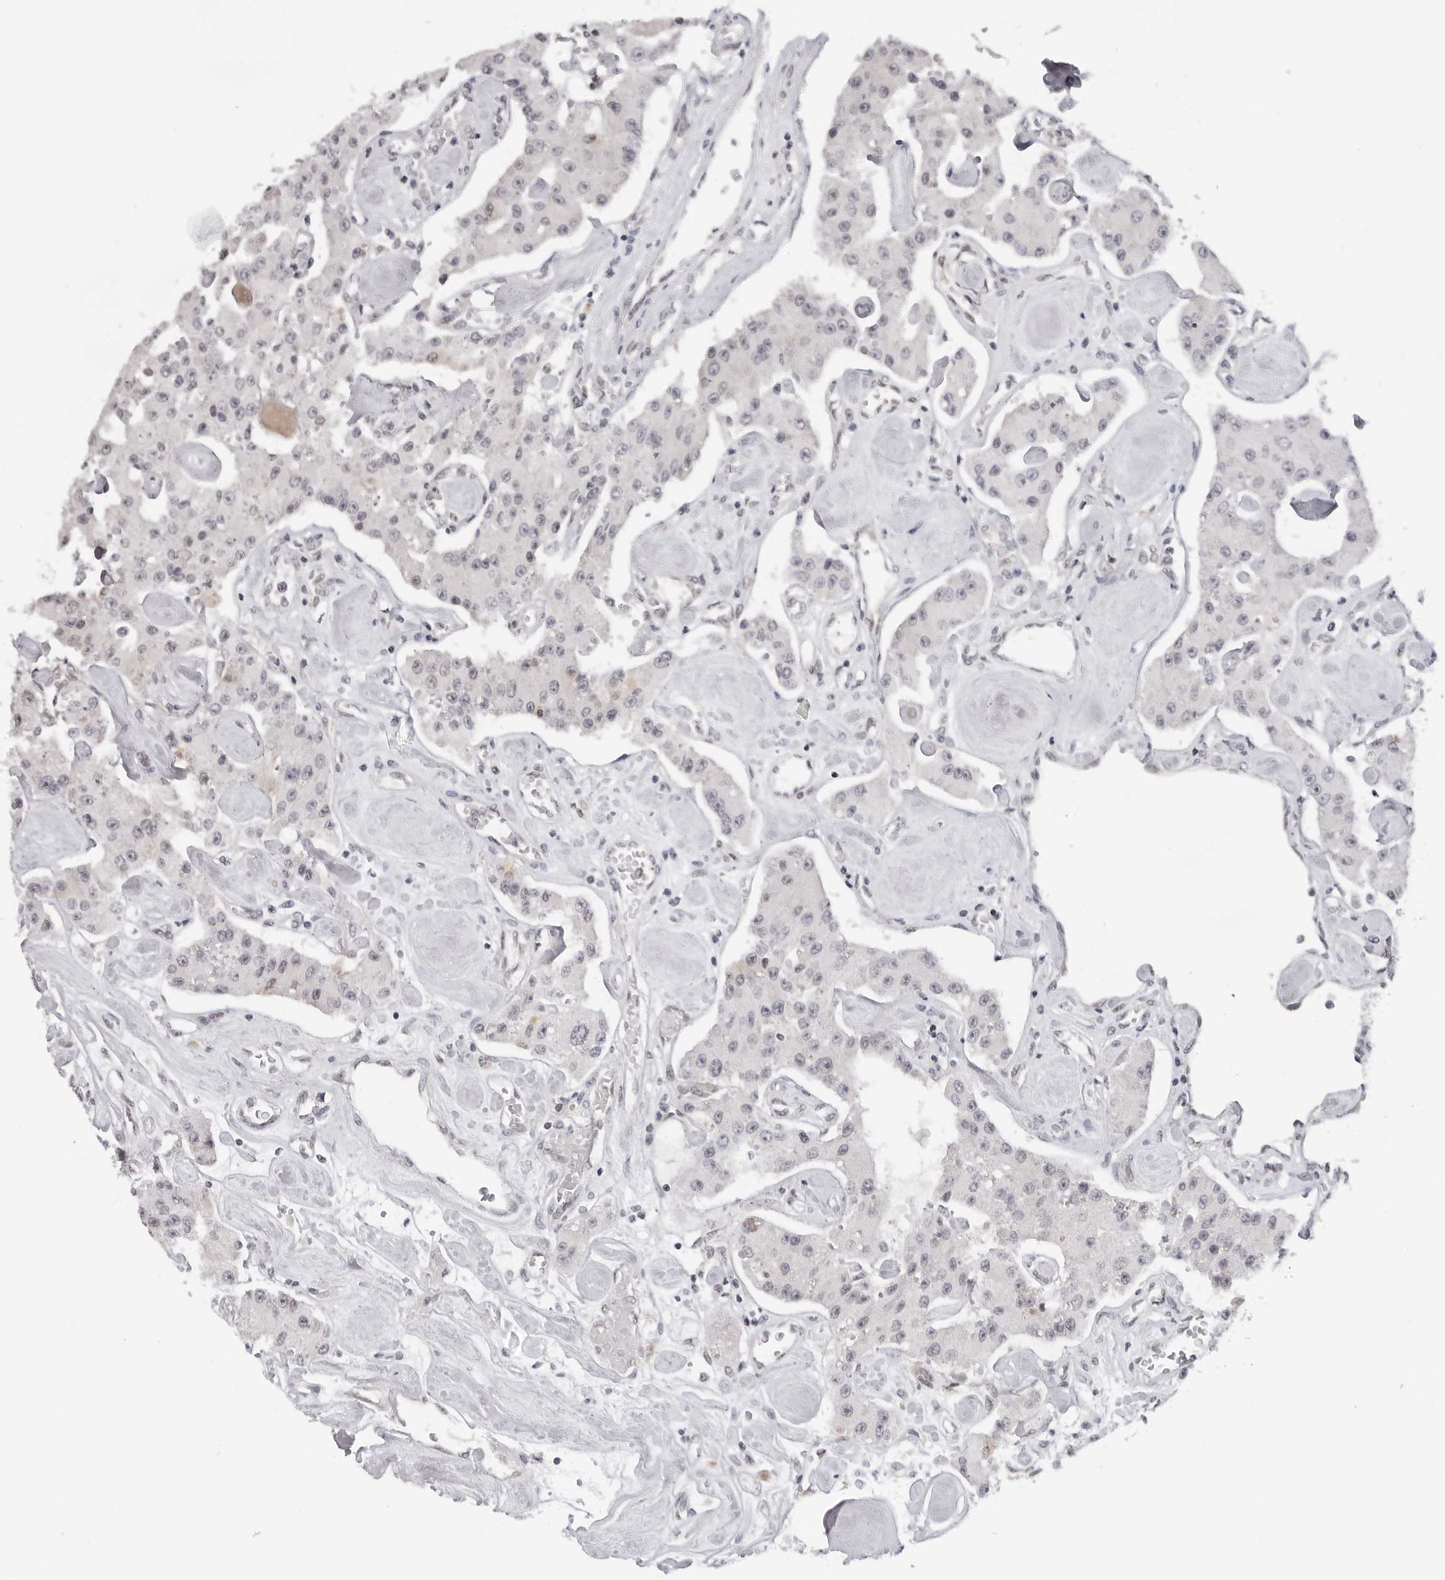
{"staining": {"intensity": "negative", "quantity": "none", "location": "none"}, "tissue": "carcinoid", "cell_type": "Tumor cells", "image_type": "cancer", "snomed": [{"axis": "morphology", "description": "Carcinoid, malignant, NOS"}, {"axis": "topography", "description": "Pancreas"}], "caption": "The IHC photomicrograph has no significant expression in tumor cells of carcinoid tissue.", "gene": "CASP7", "patient": {"sex": "male", "age": 41}}